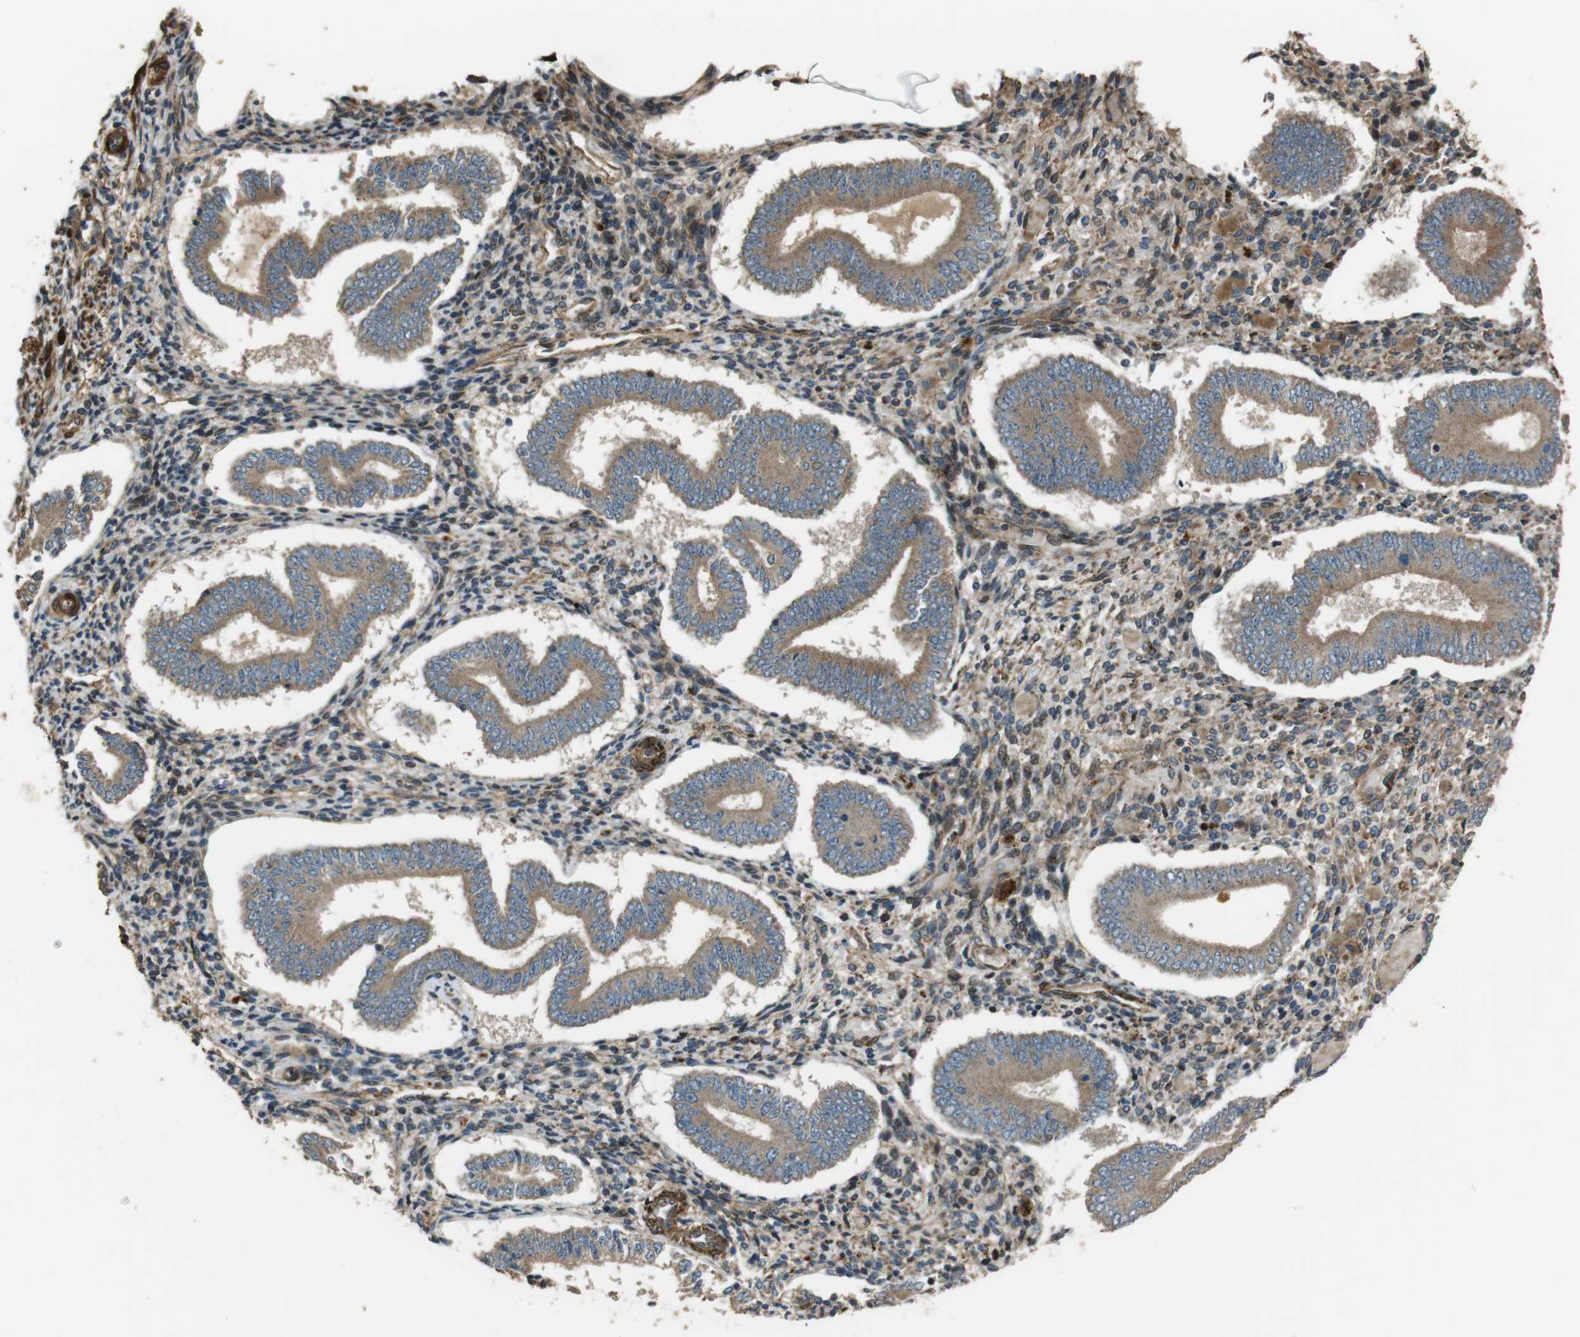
{"staining": {"intensity": "moderate", "quantity": "25%-75%", "location": "cytoplasmic/membranous"}, "tissue": "endometrium", "cell_type": "Cells in endometrial stroma", "image_type": "normal", "snomed": [{"axis": "morphology", "description": "Normal tissue, NOS"}, {"axis": "topography", "description": "Endometrium"}], "caption": "About 25%-75% of cells in endometrial stroma in unremarkable human endometrium demonstrate moderate cytoplasmic/membranous protein expression as visualized by brown immunohistochemical staining.", "gene": "MSRB3", "patient": {"sex": "female", "age": 42}}